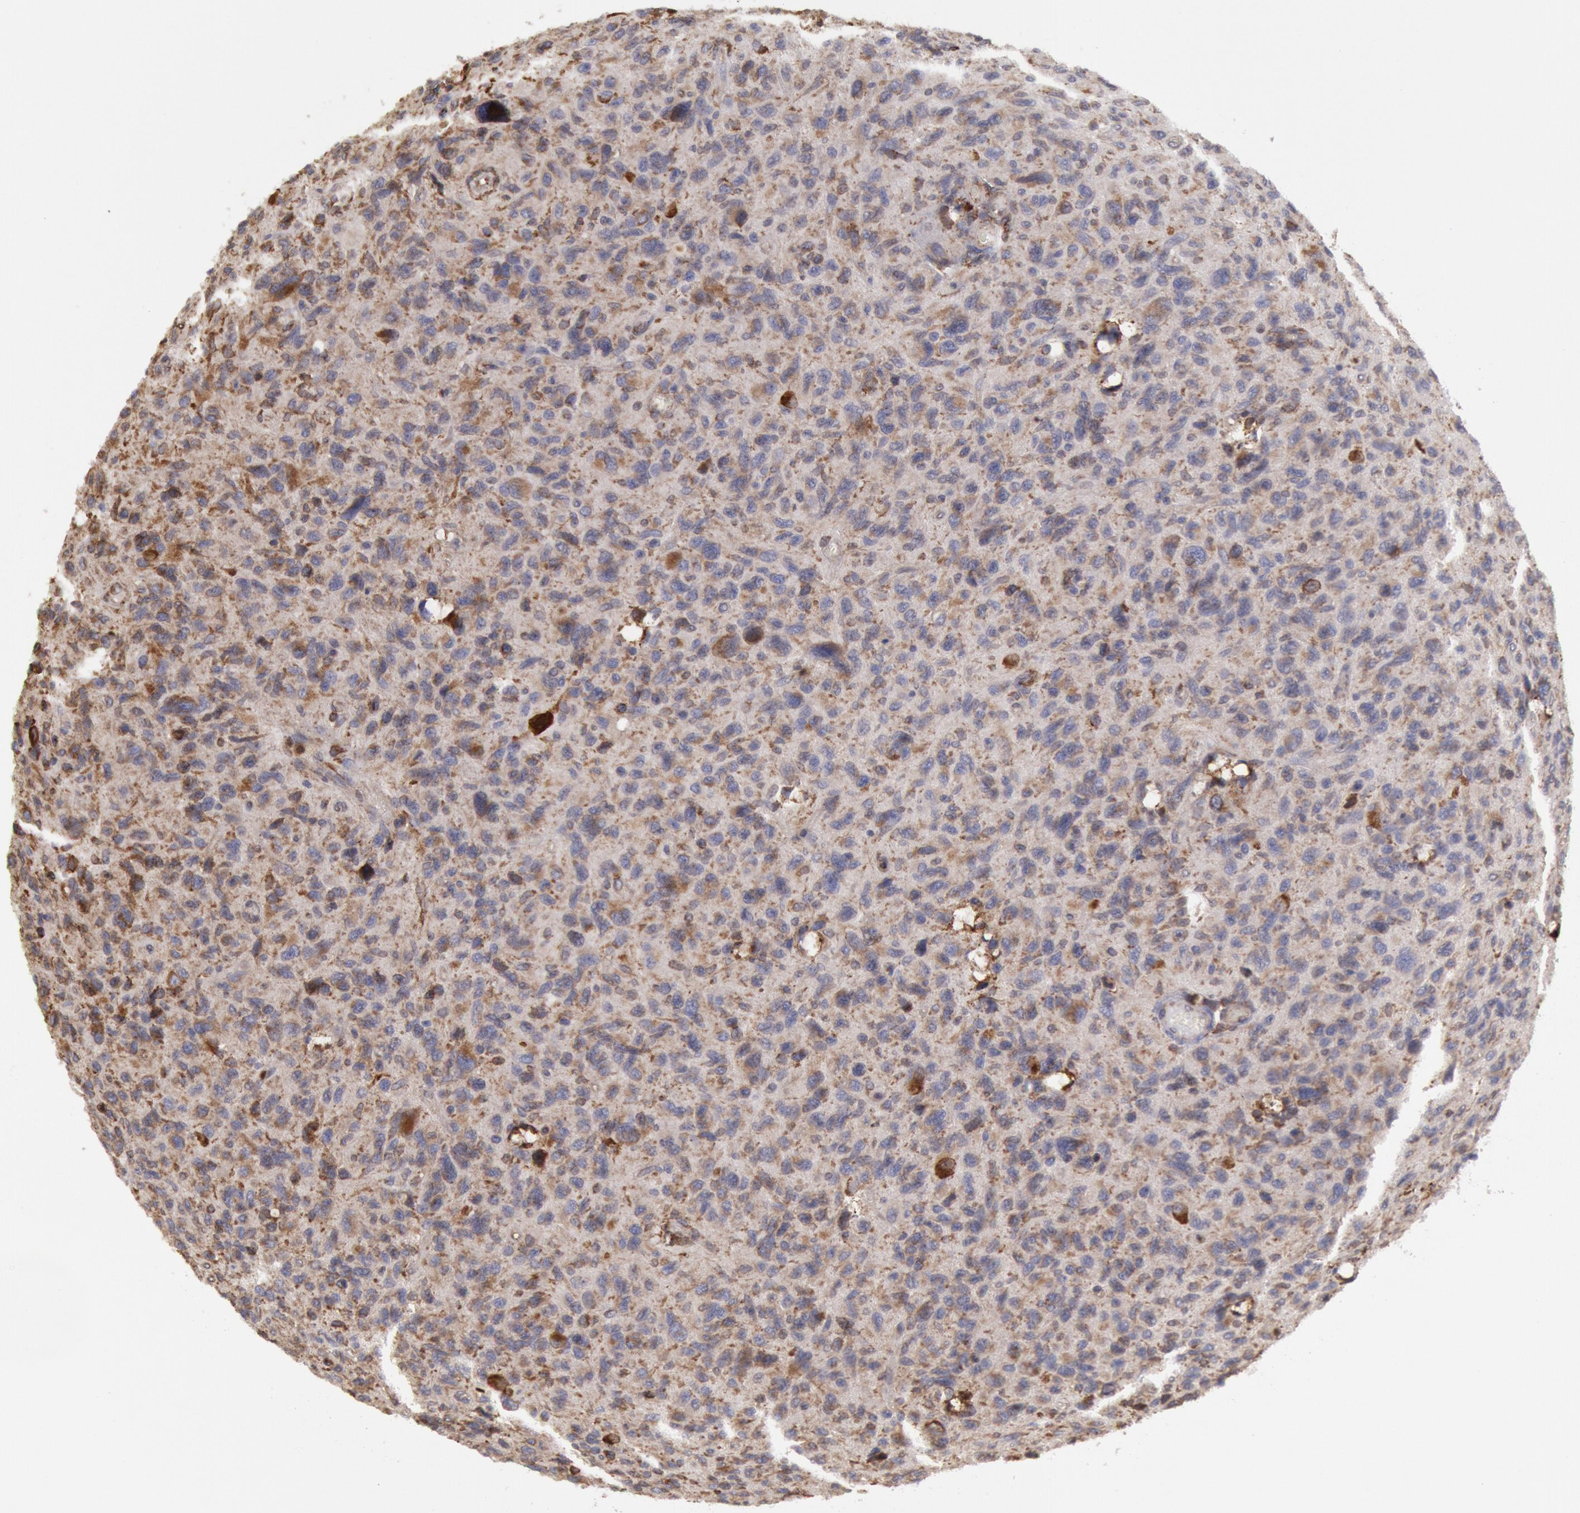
{"staining": {"intensity": "moderate", "quantity": "<25%", "location": "cytoplasmic/membranous"}, "tissue": "glioma", "cell_type": "Tumor cells", "image_type": "cancer", "snomed": [{"axis": "morphology", "description": "Glioma, malignant, High grade"}, {"axis": "topography", "description": "Brain"}], "caption": "A photomicrograph of glioma stained for a protein exhibits moderate cytoplasmic/membranous brown staining in tumor cells.", "gene": "ERP44", "patient": {"sex": "female", "age": 60}}